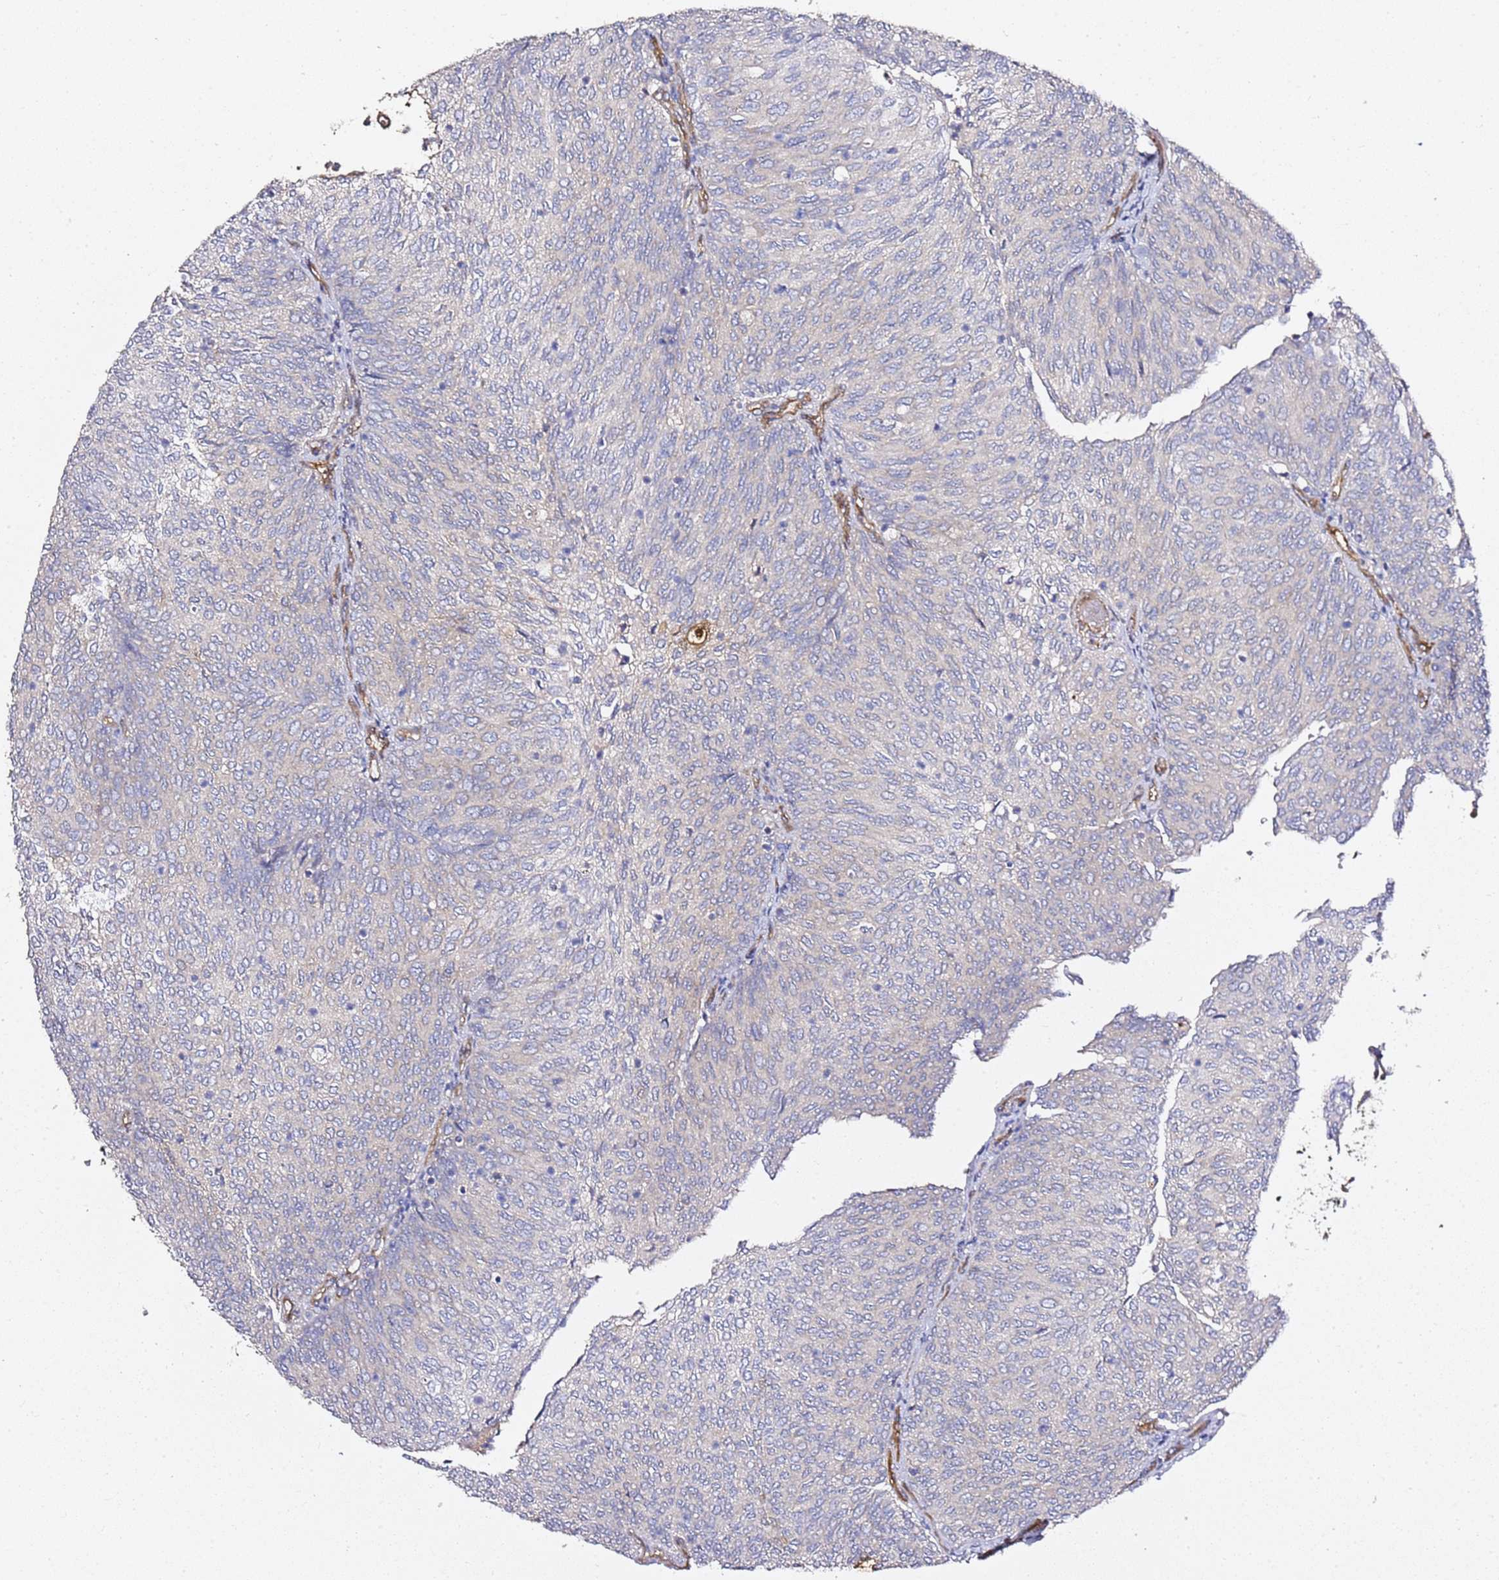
{"staining": {"intensity": "moderate", "quantity": "<25%", "location": "cytoplasmic/membranous"}, "tissue": "urothelial cancer", "cell_type": "Tumor cells", "image_type": "cancer", "snomed": [{"axis": "morphology", "description": "Urothelial carcinoma, High grade"}, {"axis": "topography", "description": "Urinary bladder"}], "caption": "Protein analysis of urothelial cancer tissue displays moderate cytoplasmic/membranous expression in approximately <25% of tumor cells.", "gene": "EPS8L1", "patient": {"sex": "female", "age": 79}}